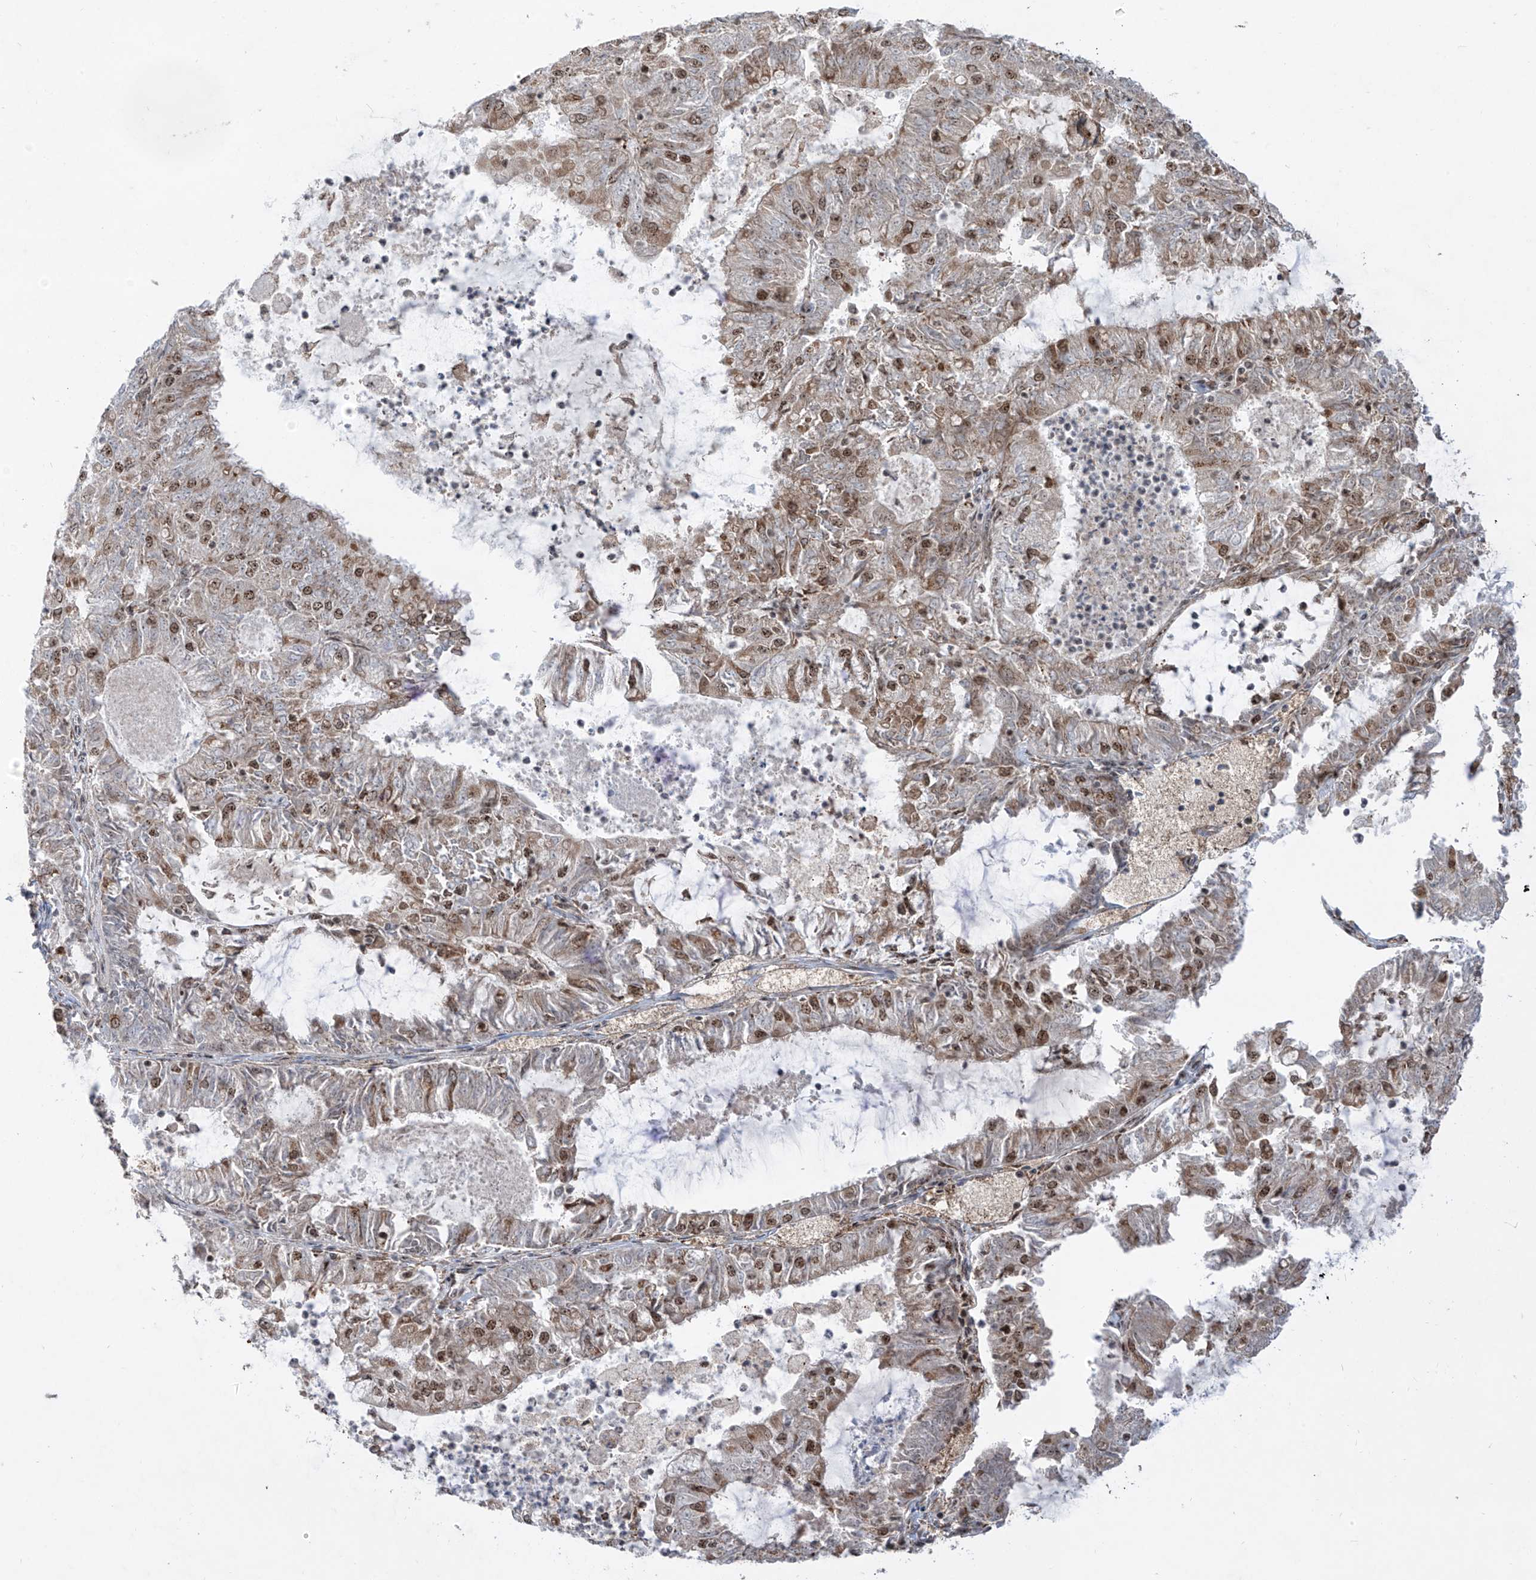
{"staining": {"intensity": "moderate", "quantity": ">75%", "location": "nuclear"}, "tissue": "endometrial cancer", "cell_type": "Tumor cells", "image_type": "cancer", "snomed": [{"axis": "morphology", "description": "Adenocarcinoma, NOS"}, {"axis": "topography", "description": "Endometrium"}], "caption": "Human endometrial cancer (adenocarcinoma) stained with a brown dye displays moderate nuclear positive expression in about >75% of tumor cells.", "gene": "ZBTB8A", "patient": {"sex": "female", "age": 57}}